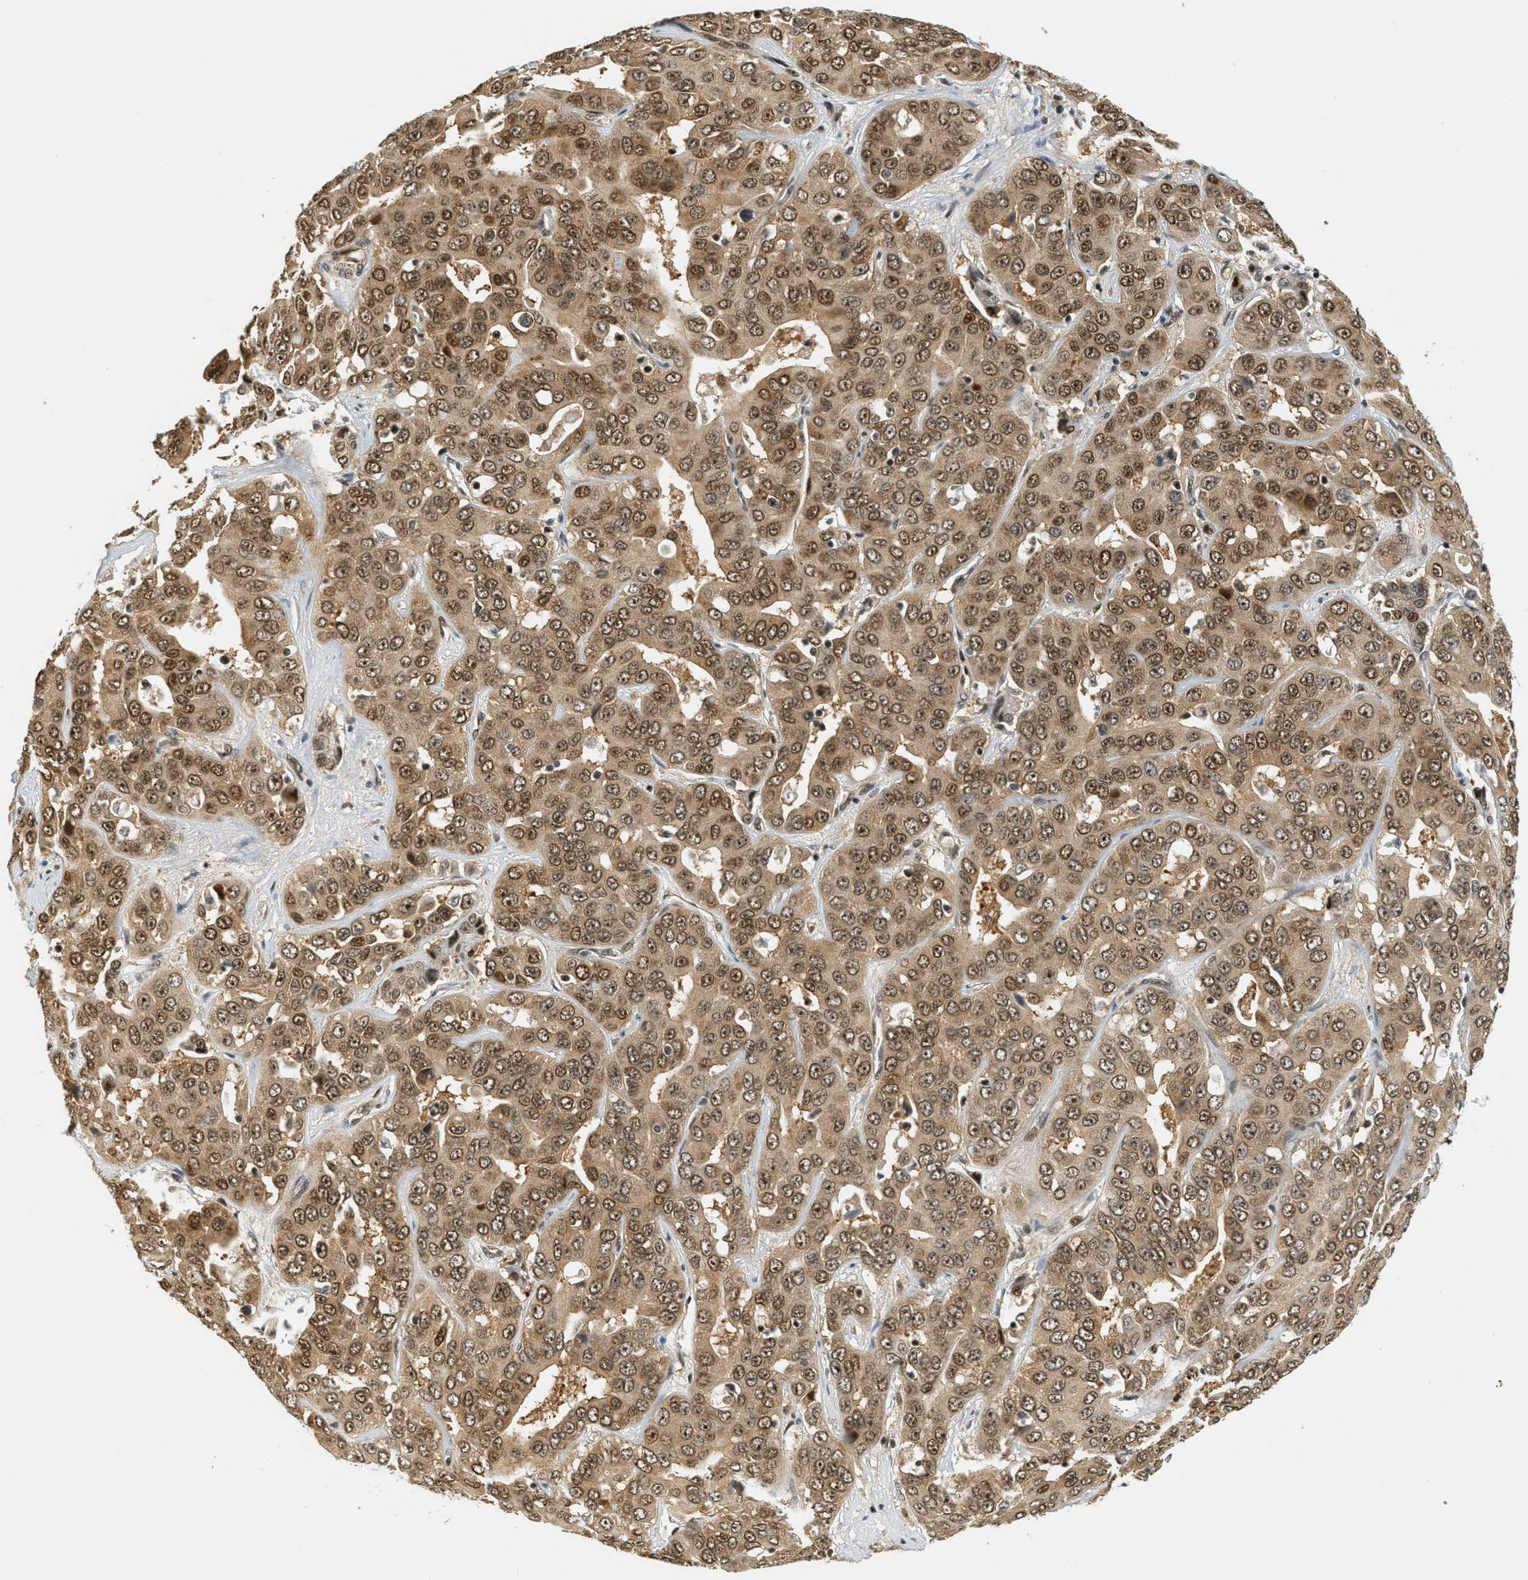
{"staining": {"intensity": "moderate", "quantity": ">75%", "location": "cytoplasmic/membranous,nuclear"}, "tissue": "liver cancer", "cell_type": "Tumor cells", "image_type": "cancer", "snomed": [{"axis": "morphology", "description": "Cholangiocarcinoma"}, {"axis": "topography", "description": "Liver"}], "caption": "High-power microscopy captured an IHC photomicrograph of cholangiocarcinoma (liver), revealing moderate cytoplasmic/membranous and nuclear positivity in about >75% of tumor cells.", "gene": "FOXM1", "patient": {"sex": "female", "age": 52}}